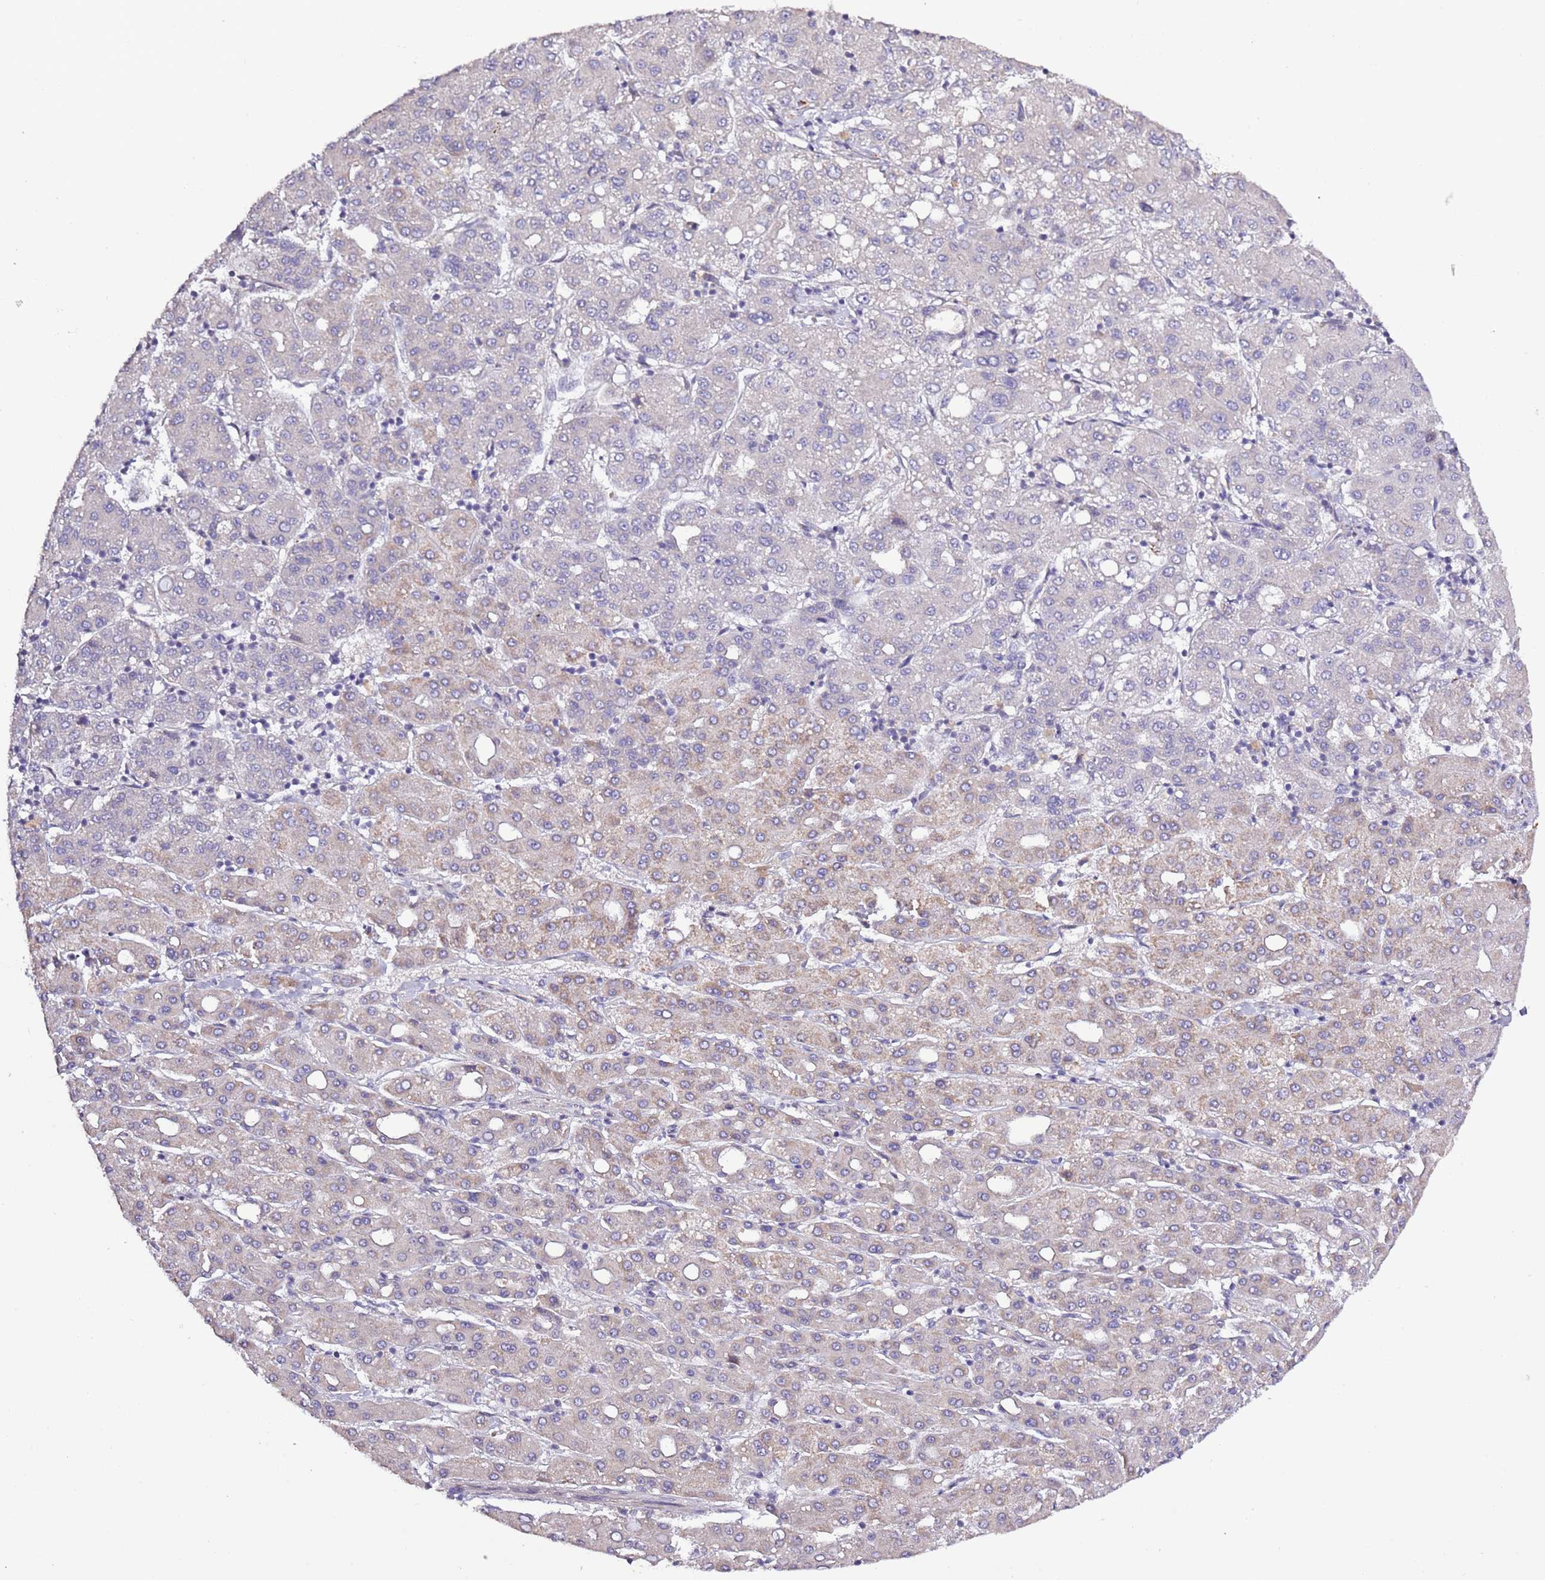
{"staining": {"intensity": "weak", "quantity": "<25%", "location": "cytoplasmic/membranous"}, "tissue": "liver cancer", "cell_type": "Tumor cells", "image_type": "cancer", "snomed": [{"axis": "morphology", "description": "Carcinoma, Hepatocellular, NOS"}, {"axis": "topography", "description": "Liver"}], "caption": "Immunohistochemistry photomicrograph of human liver cancer (hepatocellular carcinoma) stained for a protein (brown), which exhibits no expression in tumor cells. Brightfield microscopy of IHC stained with DAB (3,3'-diaminobenzidine) (brown) and hematoxylin (blue), captured at high magnification.", "gene": "LIPJ", "patient": {"sex": "male", "age": 65}}